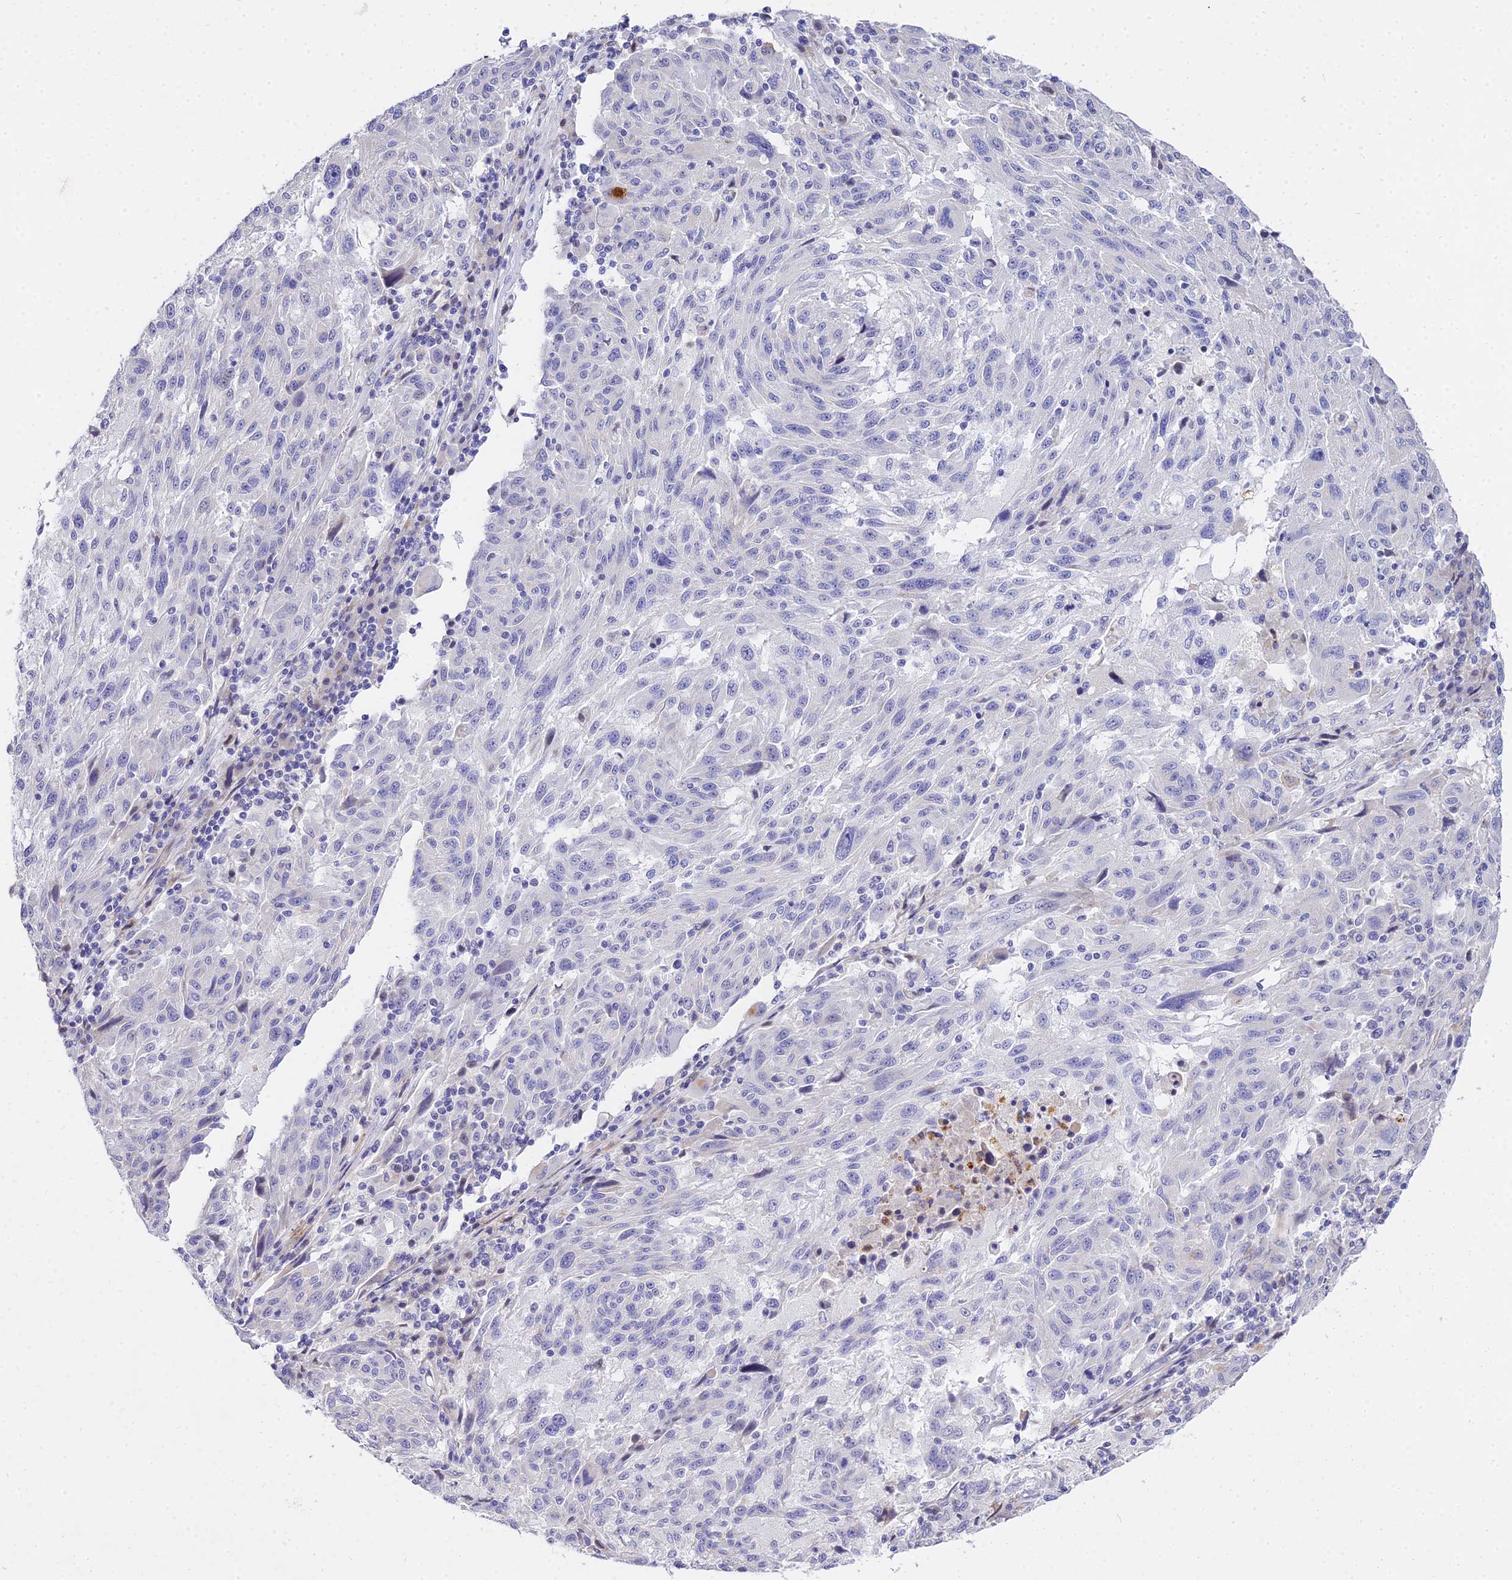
{"staining": {"intensity": "negative", "quantity": "none", "location": "none"}, "tissue": "melanoma", "cell_type": "Tumor cells", "image_type": "cancer", "snomed": [{"axis": "morphology", "description": "Malignant melanoma, NOS"}, {"axis": "topography", "description": "Skin"}], "caption": "Immunohistochemistry histopathology image of neoplastic tissue: melanoma stained with DAB demonstrates no significant protein positivity in tumor cells.", "gene": "VWC2L", "patient": {"sex": "male", "age": 53}}